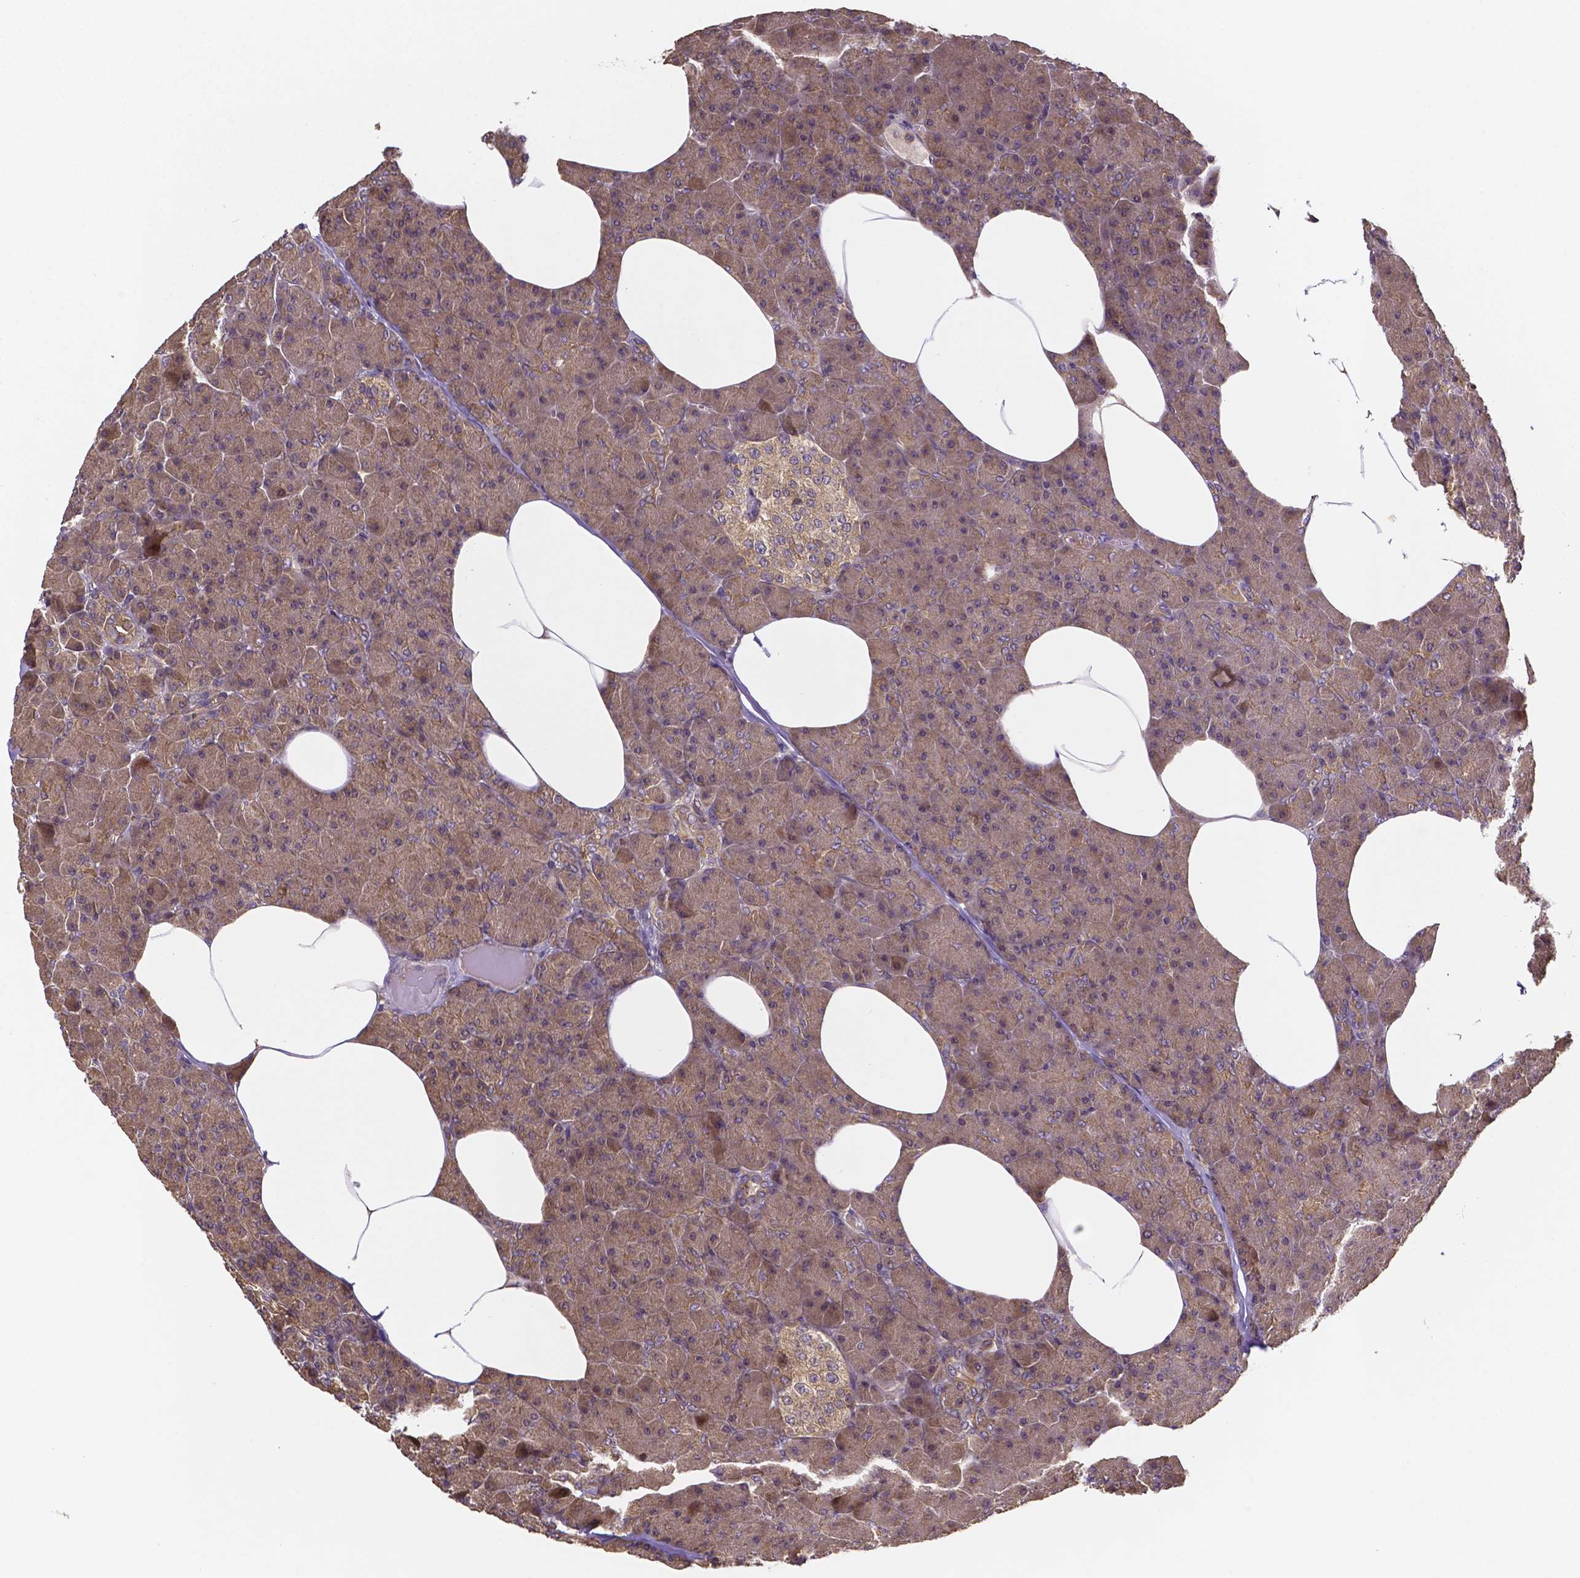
{"staining": {"intensity": "moderate", "quantity": ">75%", "location": "cytoplasmic/membranous"}, "tissue": "pancreas", "cell_type": "Exocrine glandular cells", "image_type": "normal", "snomed": [{"axis": "morphology", "description": "Normal tissue, NOS"}, {"axis": "topography", "description": "Pancreas"}], "caption": "A medium amount of moderate cytoplasmic/membranous staining is seen in approximately >75% of exocrine glandular cells in normal pancreas. The staining was performed using DAB to visualize the protein expression in brown, while the nuclei were stained in blue with hematoxylin (Magnification: 20x).", "gene": "RNF123", "patient": {"sex": "female", "age": 45}}